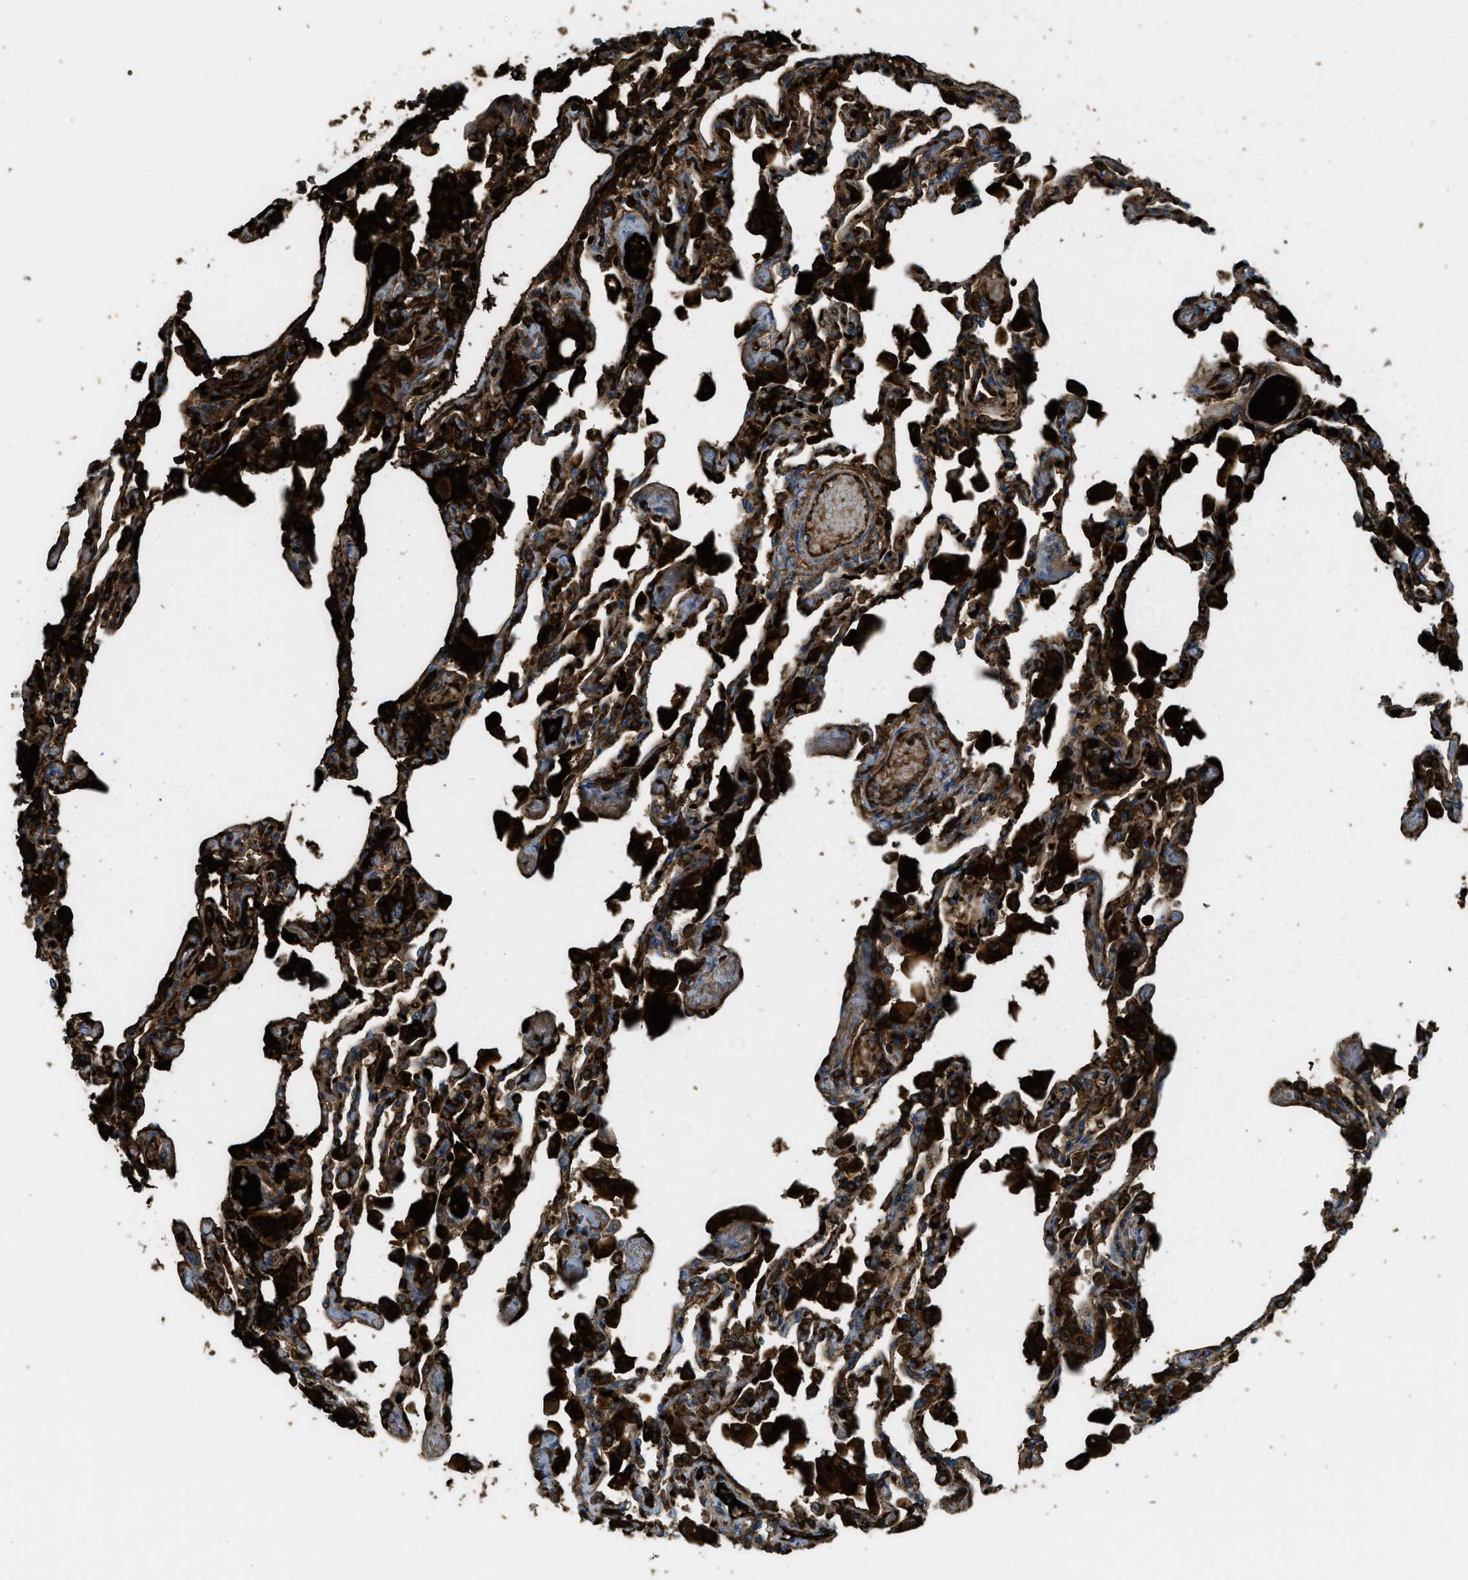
{"staining": {"intensity": "moderate", "quantity": "25%-75%", "location": "cytoplasmic/membranous"}, "tissue": "lung", "cell_type": "Alveolar cells", "image_type": "normal", "snomed": [{"axis": "morphology", "description": "Normal tissue, NOS"}, {"axis": "topography", "description": "Bronchus"}, {"axis": "topography", "description": "Lung"}], "caption": "Lung stained with DAB immunohistochemistry shows medium levels of moderate cytoplasmic/membranous positivity in about 25%-75% of alveolar cells. (Brightfield microscopy of DAB IHC at high magnification).", "gene": "TRIM59", "patient": {"sex": "female", "age": 49}}